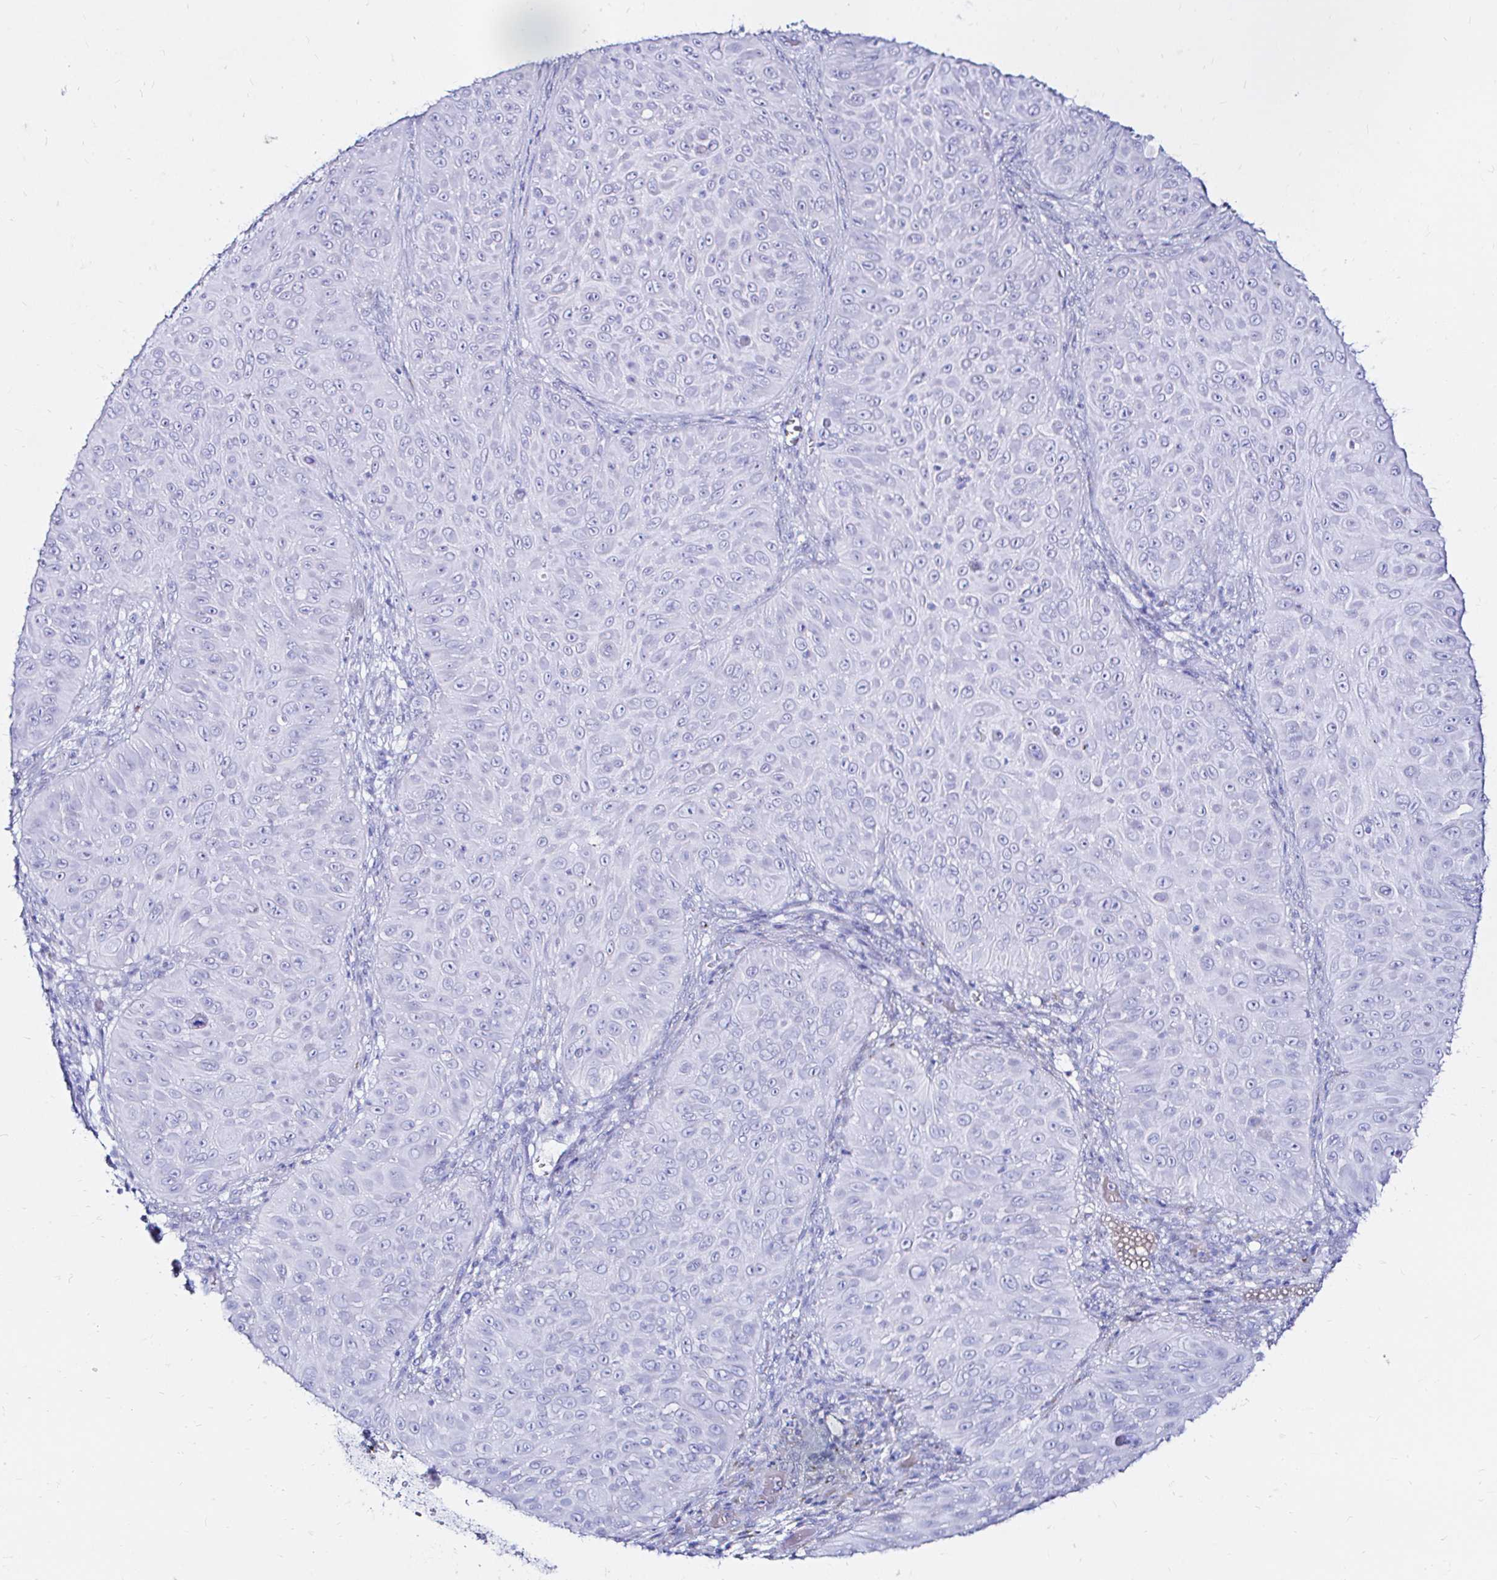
{"staining": {"intensity": "negative", "quantity": "none", "location": "none"}, "tissue": "skin cancer", "cell_type": "Tumor cells", "image_type": "cancer", "snomed": [{"axis": "morphology", "description": "Squamous cell carcinoma, NOS"}, {"axis": "topography", "description": "Skin"}], "caption": "There is no significant staining in tumor cells of skin squamous cell carcinoma. Brightfield microscopy of IHC stained with DAB (3,3'-diaminobenzidine) (brown) and hematoxylin (blue), captured at high magnification.", "gene": "ZNF432", "patient": {"sex": "male", "age": 82}}